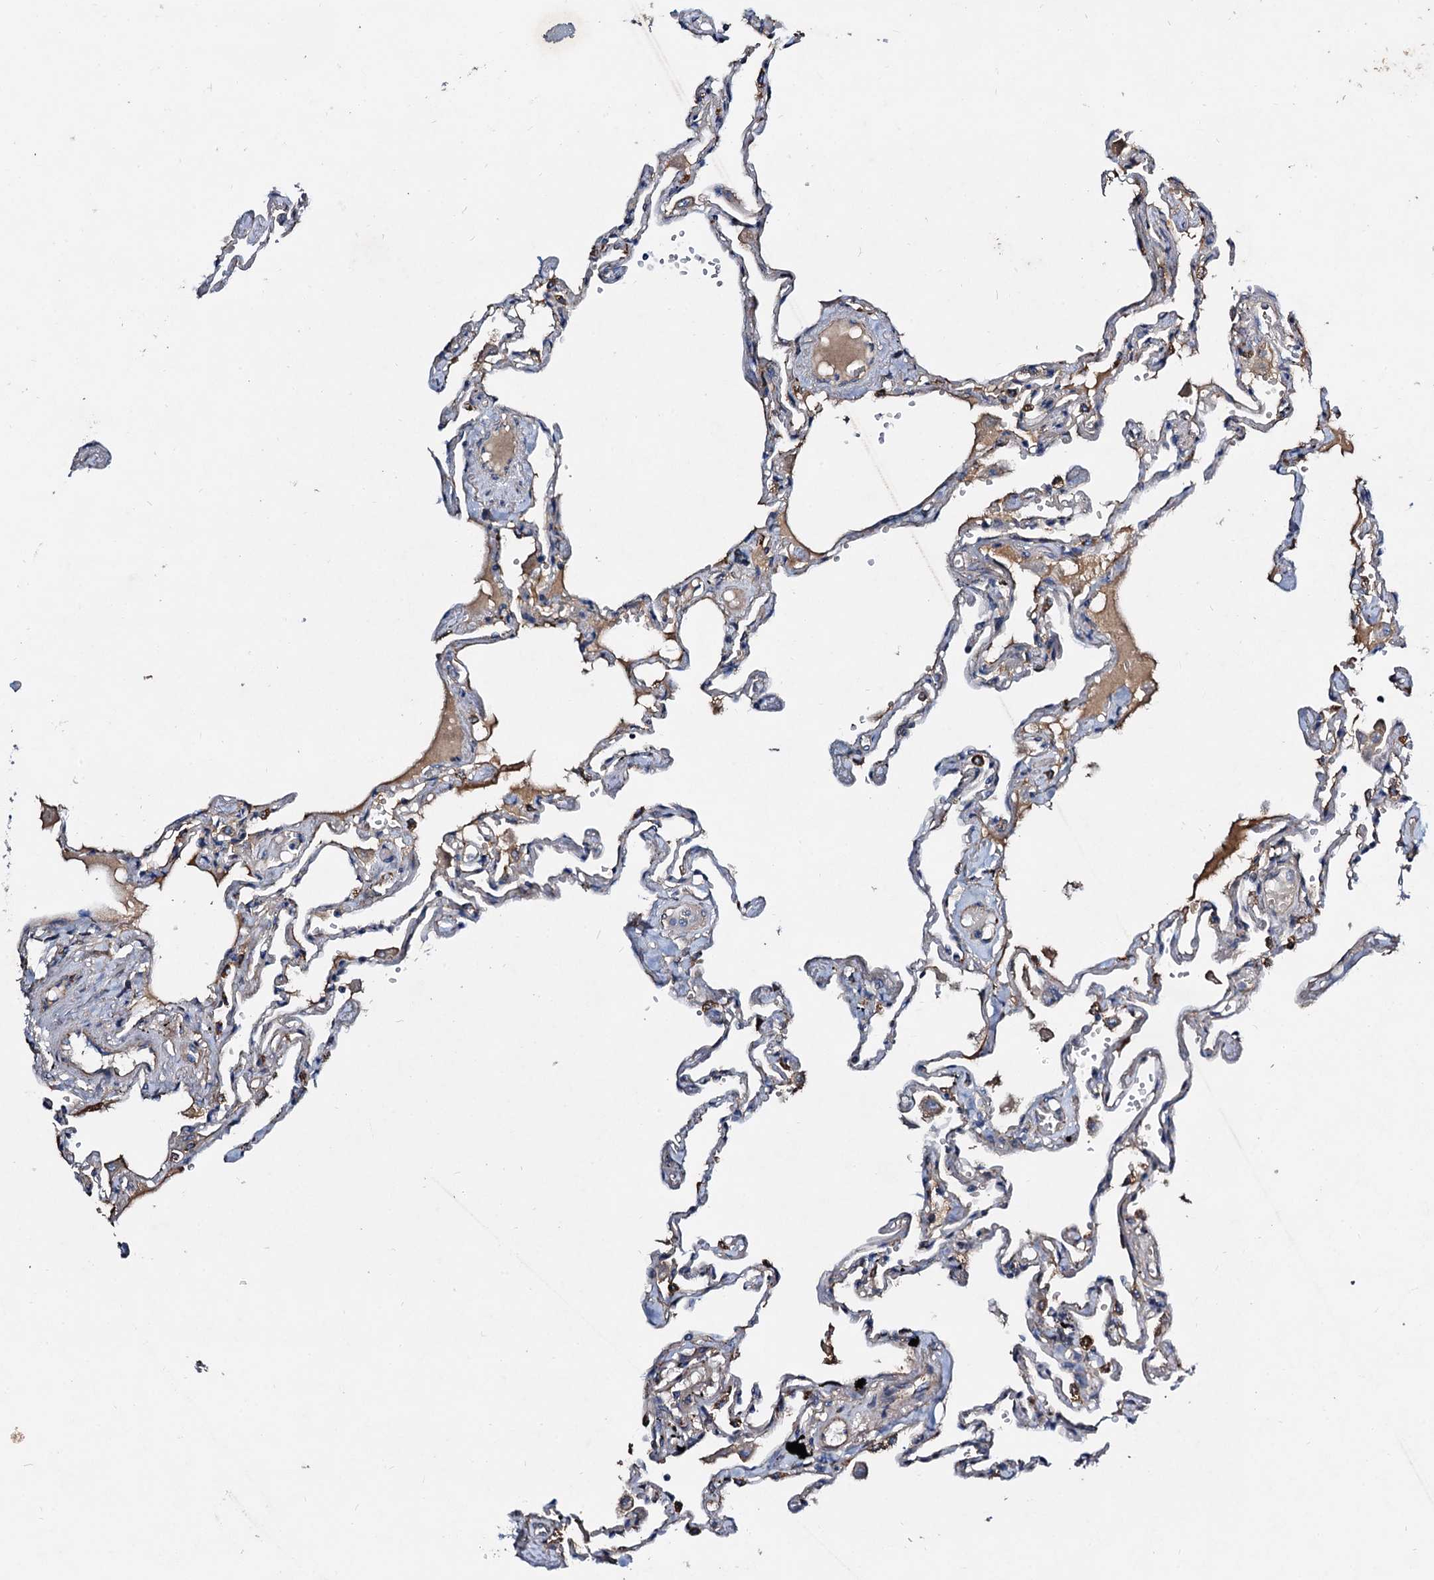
{"staining": {"intensity": "moderate", "quantity": "<25%", "location": "cytoplasmic/membranous"}, "tissue": "lung", "cell_type": "Alveolar cells", "image_type": "normal", "snomed": [{"axis": "morphology", "description": "Normal tissue, NOS"}, {"axis": "topography", "description": "Lung"}], "caption": "Lung stained with DAB IHC displays low levels of moderate cytoplasmic/membranous expression in about <25% of alveolar cells. Using DAB (3,3'-diaminobenzidine) (brown) and hematoxylin (blue) stains, captured at high magnification using brightfield microscopy.", "gene": "FIBIN", "patient": {"sex": "female", "age": 67}}